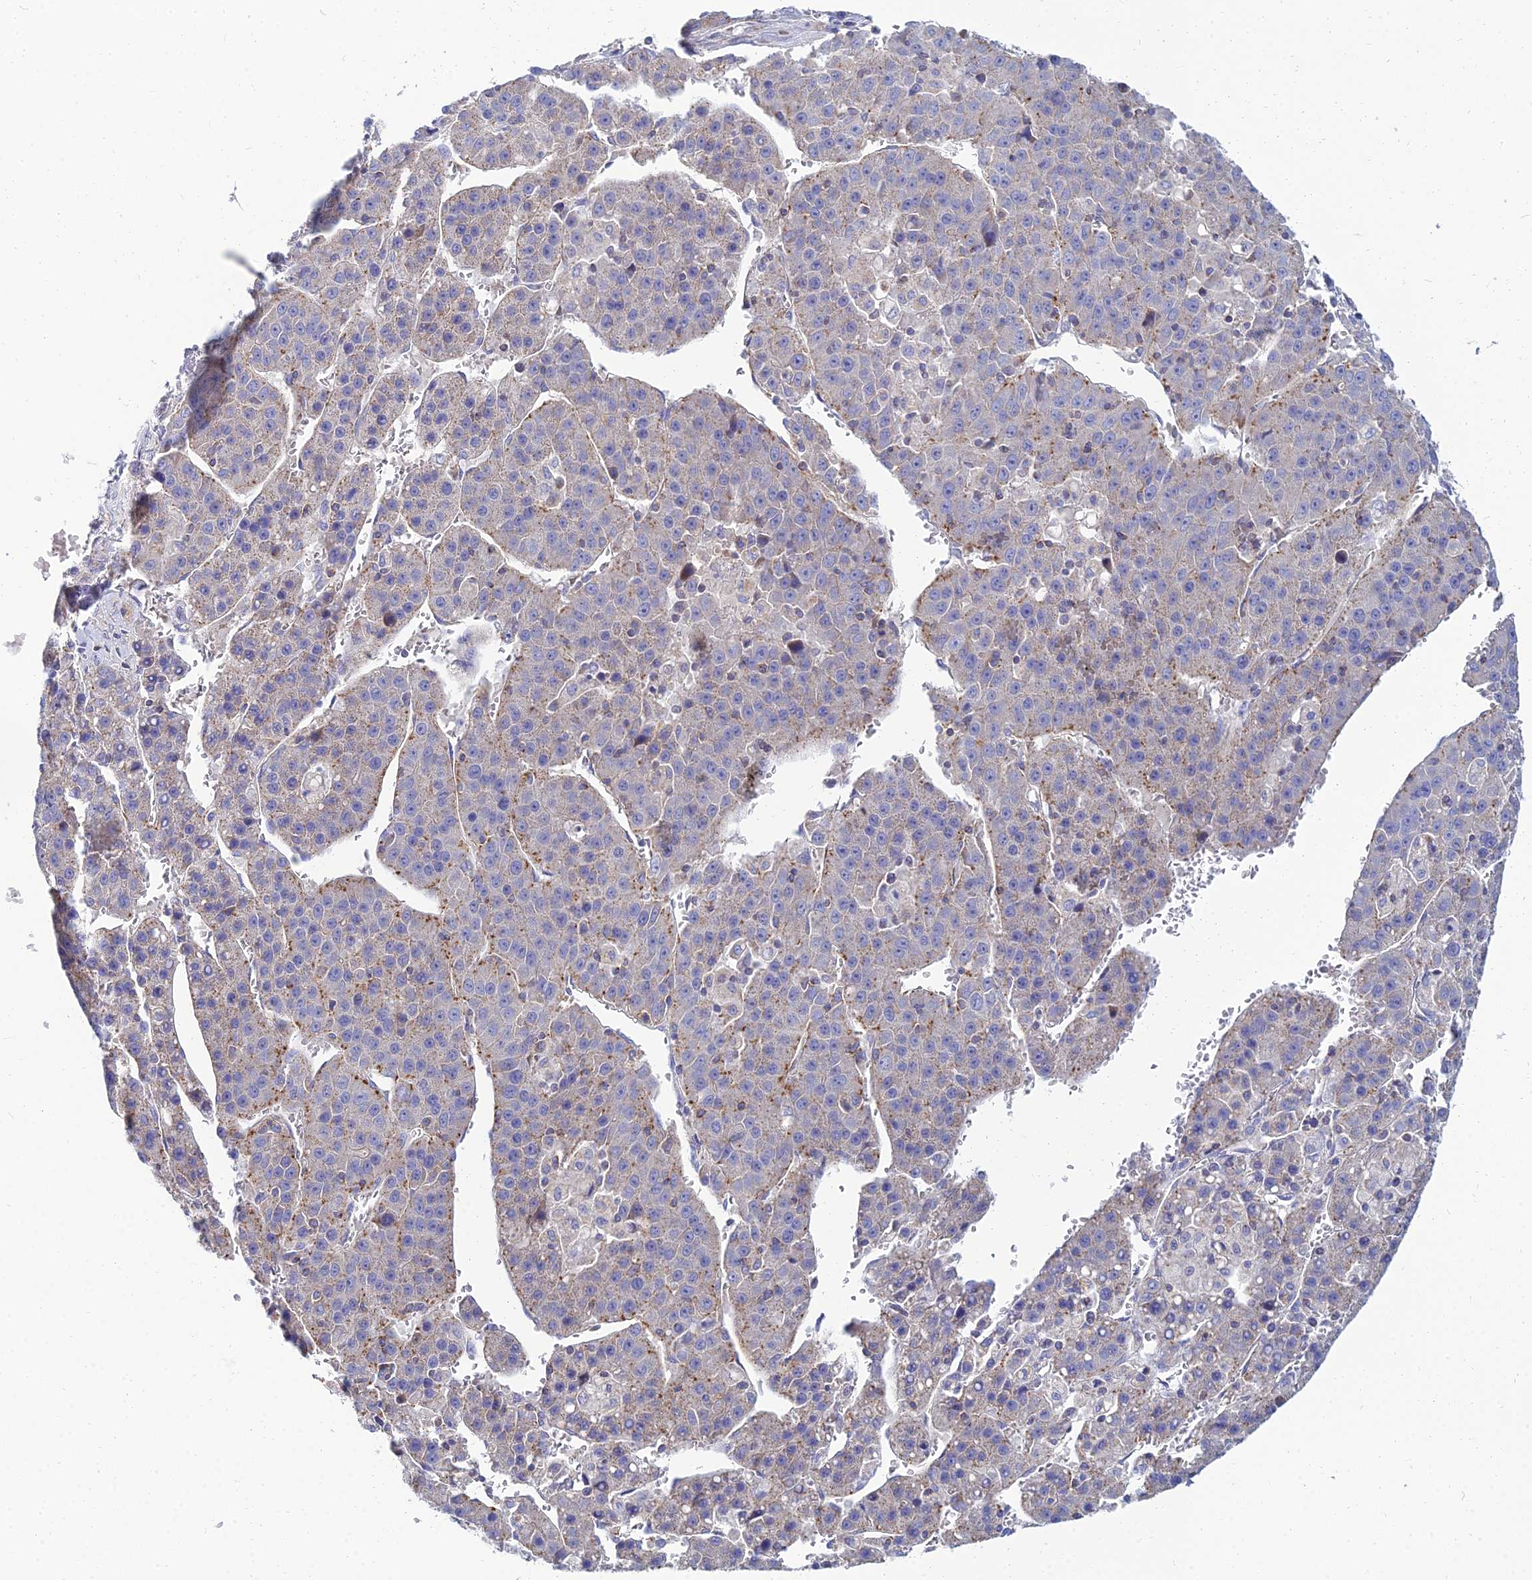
{"staining": {"intensity": "moderate", "quantity": "<25%", "location": "cytoplasmic/membranous"}, "tissue": "liver cancer", "cell_type": "Tumor cells", "image_type": "cancer", "snomed": [{"axis": "morphology", "description": "Carcinoma, Hepatocellular, NOS"}, {"axis": "topography", "description": "Liver"}], "caption": "The histopathology image demonstrates a brown stain indicating the presence of a protein in the cytoplasmic/membranous of tumor cells in liver hepatocellular carcinoma.", "gene": "NPY", "patient": {"sex": "female", "age": 53}}